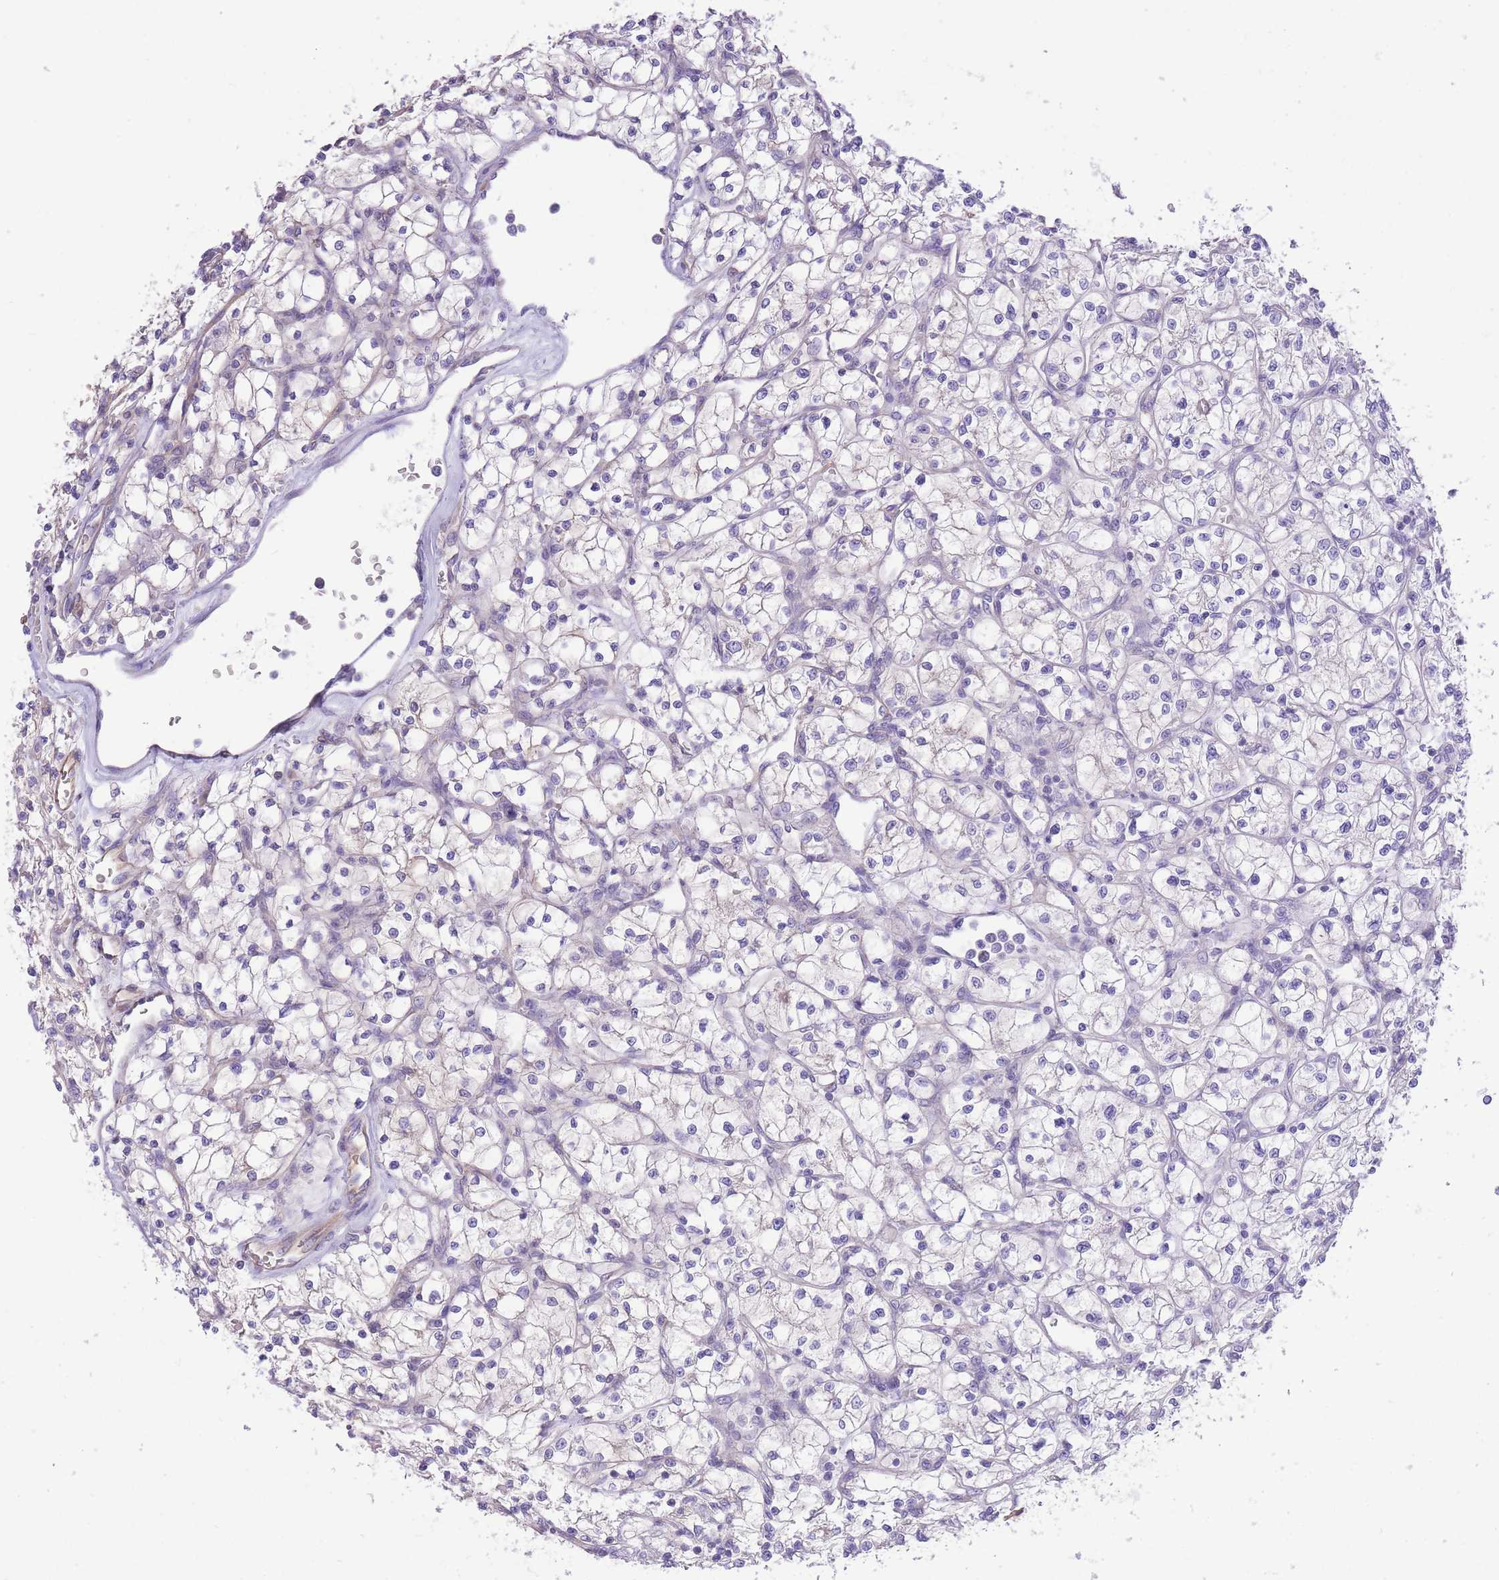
{"staining": {"intensity": "weak", "quantity": "<25%", "location": "cytoplasmic/membranous"}, "tissue": "renal cancer", "cell_type": "Tumor cells", "image_type": "cancer", "snomed": [{"axis": "morphology", "description": "Adenocarcinoma, NOS"}, {"axis": "topography", "description": "Kidney"}], "caption": "A high-resolution photomicrograph shows immunohistochemistry (IHC) staining of renal cancer (adenocarcinoma), which shows no significant staining in tumor cells.", "gene": "RHOU", "patient": {"sex": "female", "age": 64}}